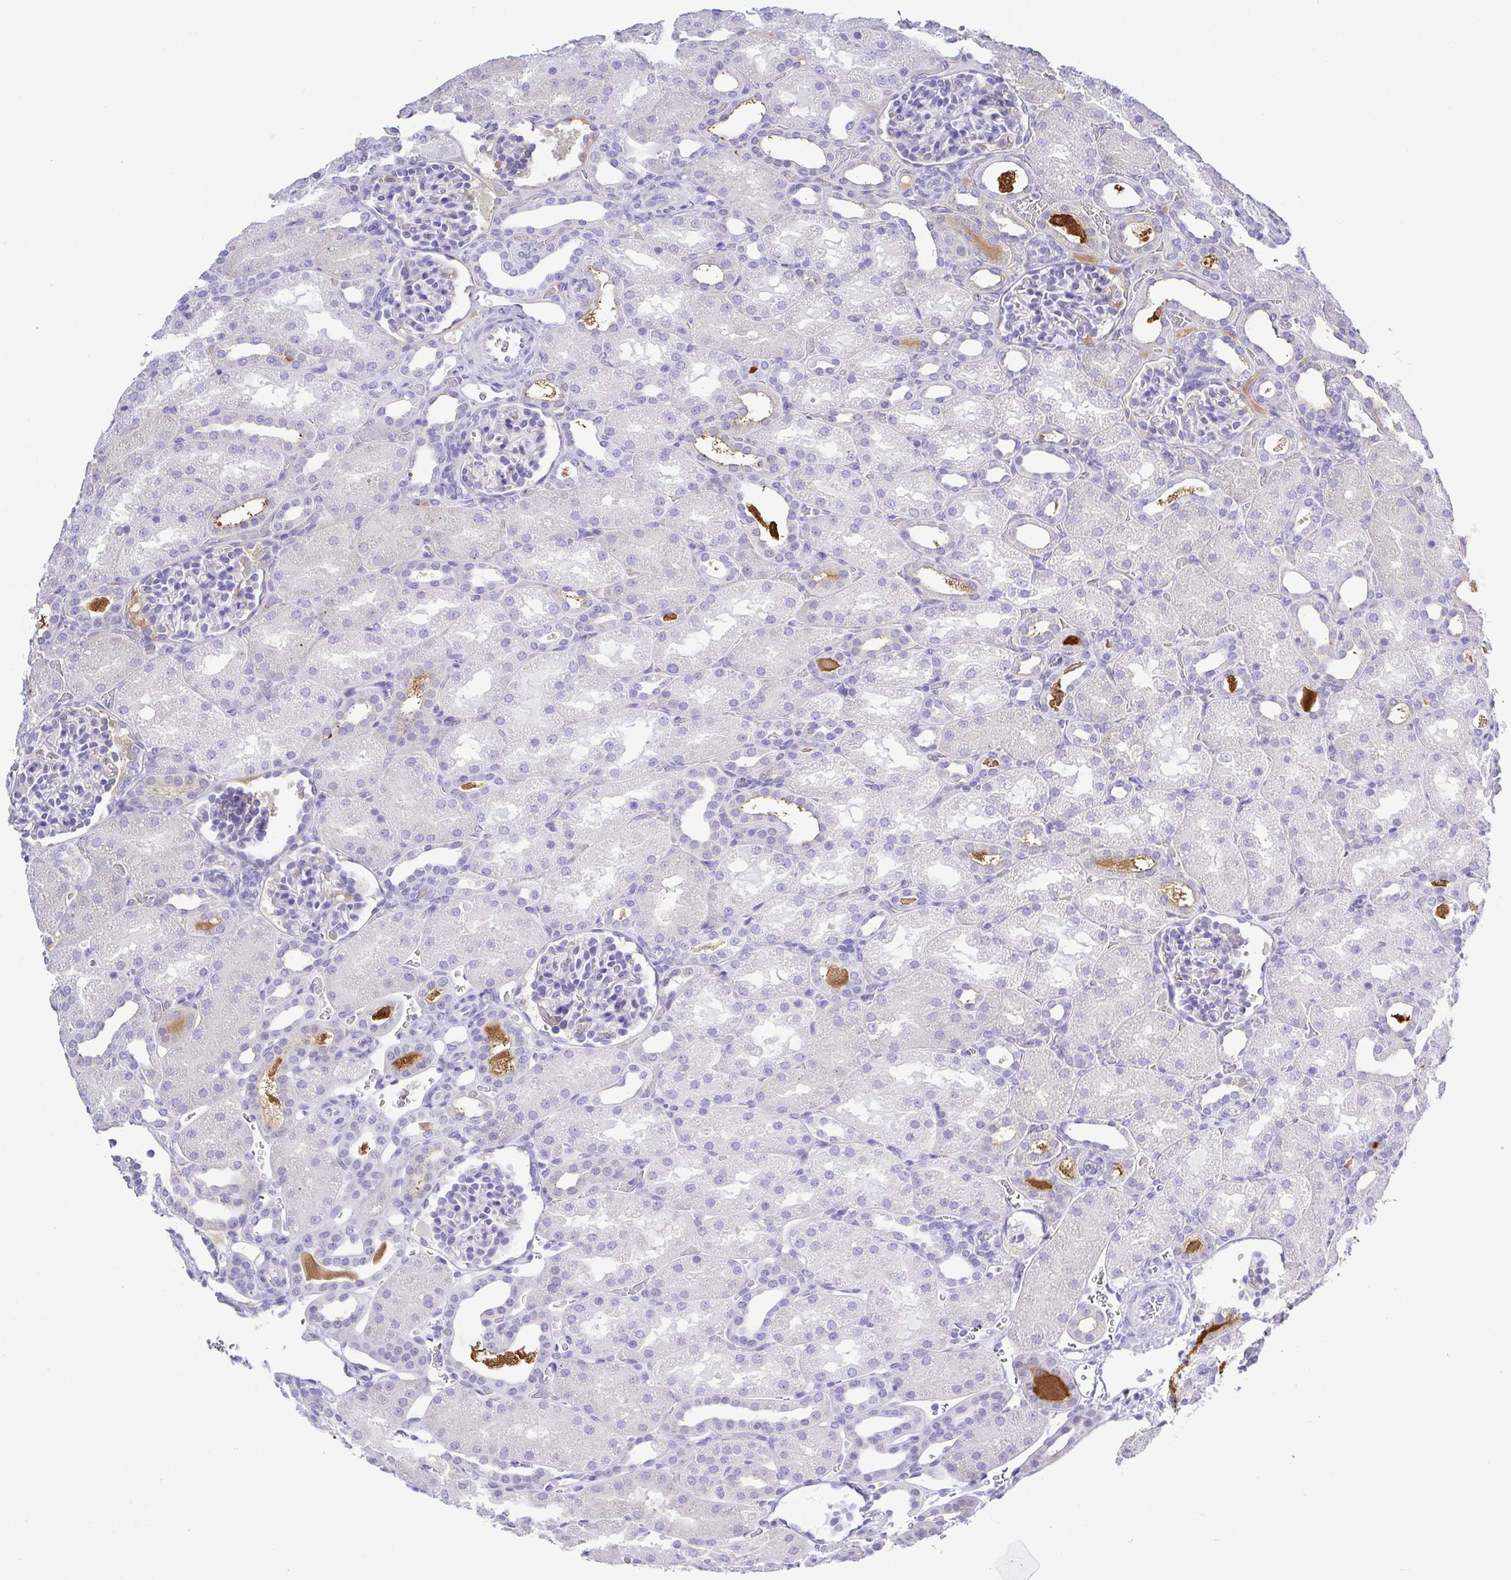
{"staining": {"intensity": "negative", "quantity": "none", "location": "none"}, "tissue": "kidney", "cell_type": "Cells in glomeruli", "image_type": "normal", "snomed": [{"axis": "morphology", "description": "Normal tissue, NOS"}, {"axis": "topography", "description": "Kidney"}], "caption": "This image is of normal kidney stained with immunohistochemistry to label a protein in brown with the nuclei are counter-stained blue. There is no positivity in cells in glomeruli.", "gene": "A1BG", "patient": {"sex": "male", "age": 2}}